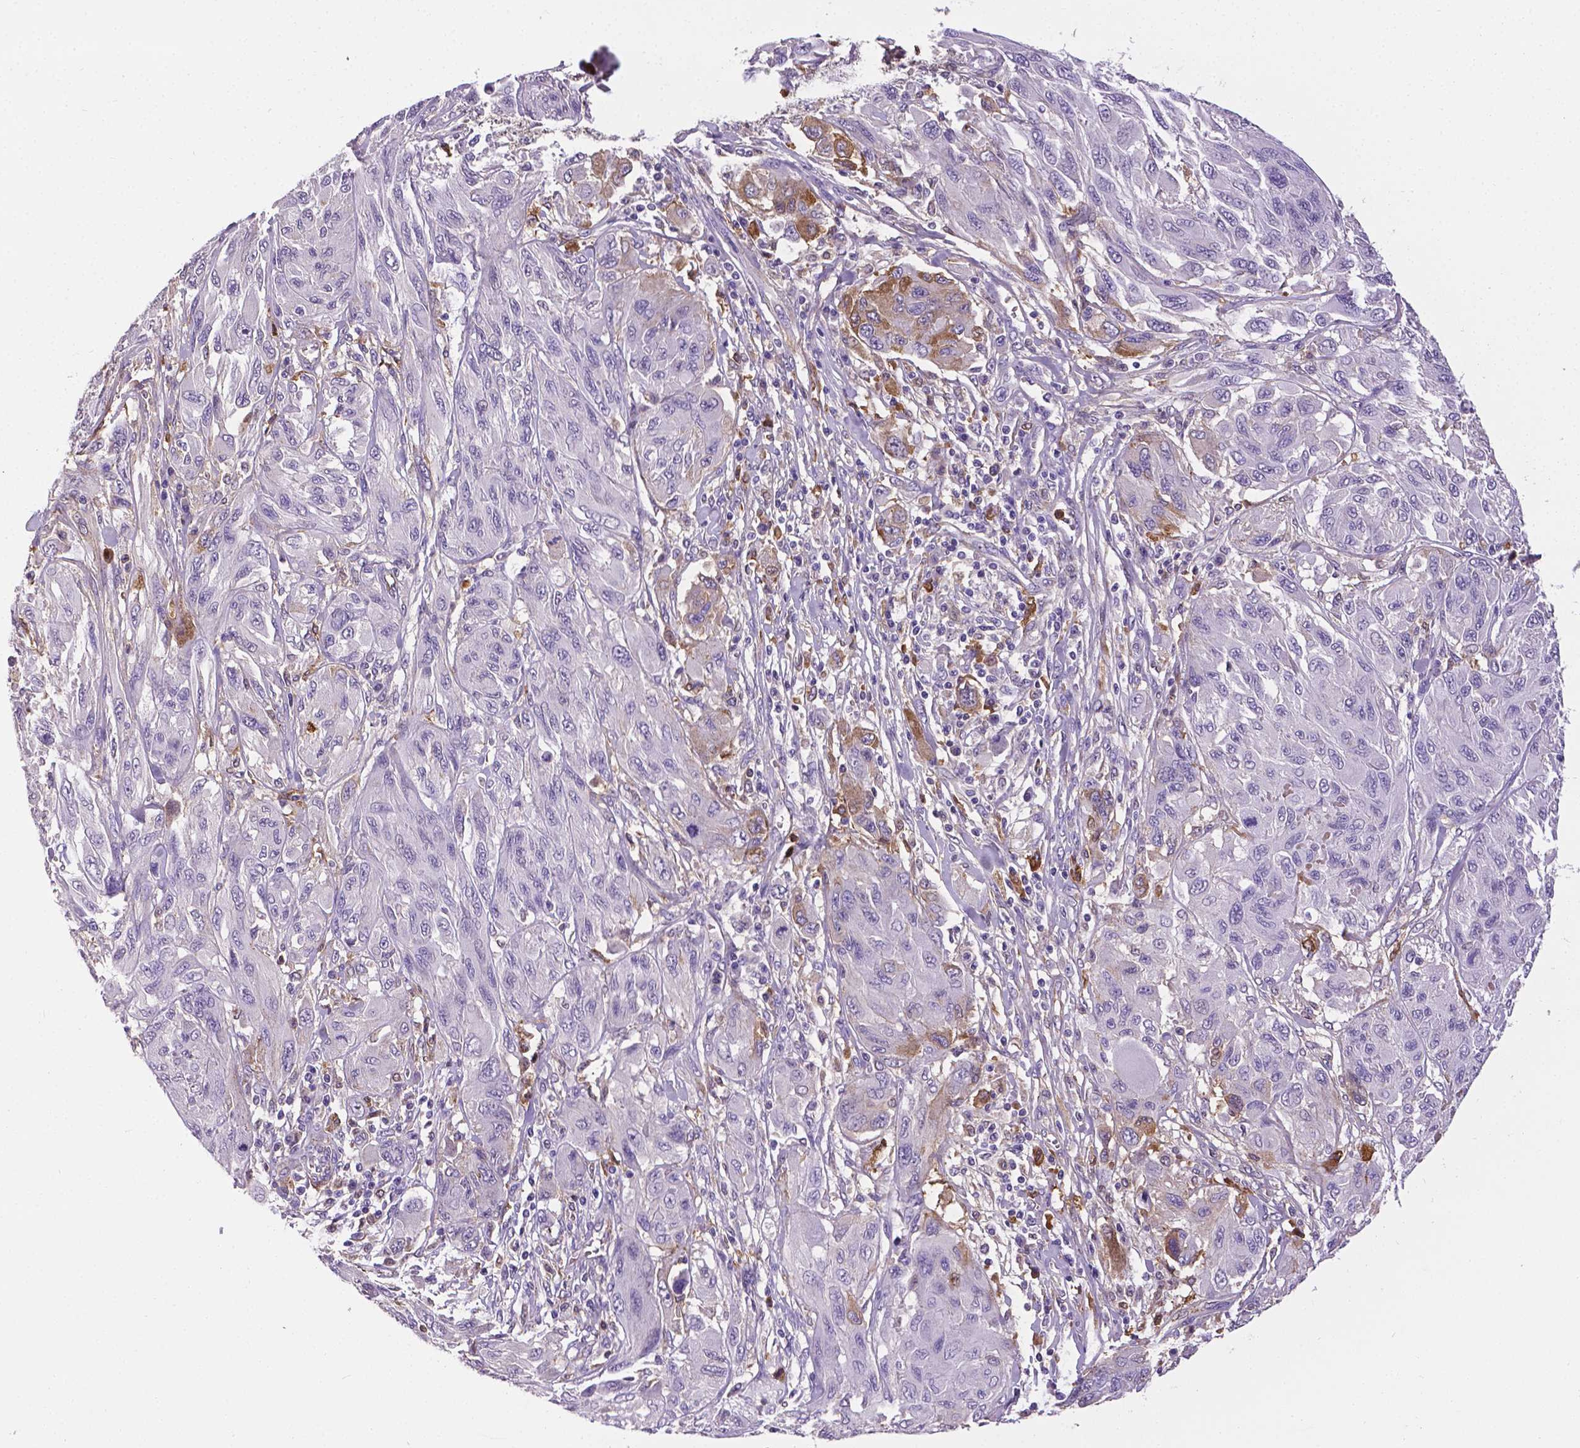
{"staining": {"intensity": "negative", "quantity": "none", "location": "none"}, "tissue": "melanoma", "cell_type": "Tumor cells", "image_type": "cancer", "snomed": [{"axis": "morphology", "description": "Malignant melanoma, NOS"}, {"axis": "topography", "description": "Skin"}], "caption": "Histopathology image shows no protein staining in tumor cells of malignant melanoma tissue.", "gene": "APOE", "patient": {"sex": "female", "age": 91}}